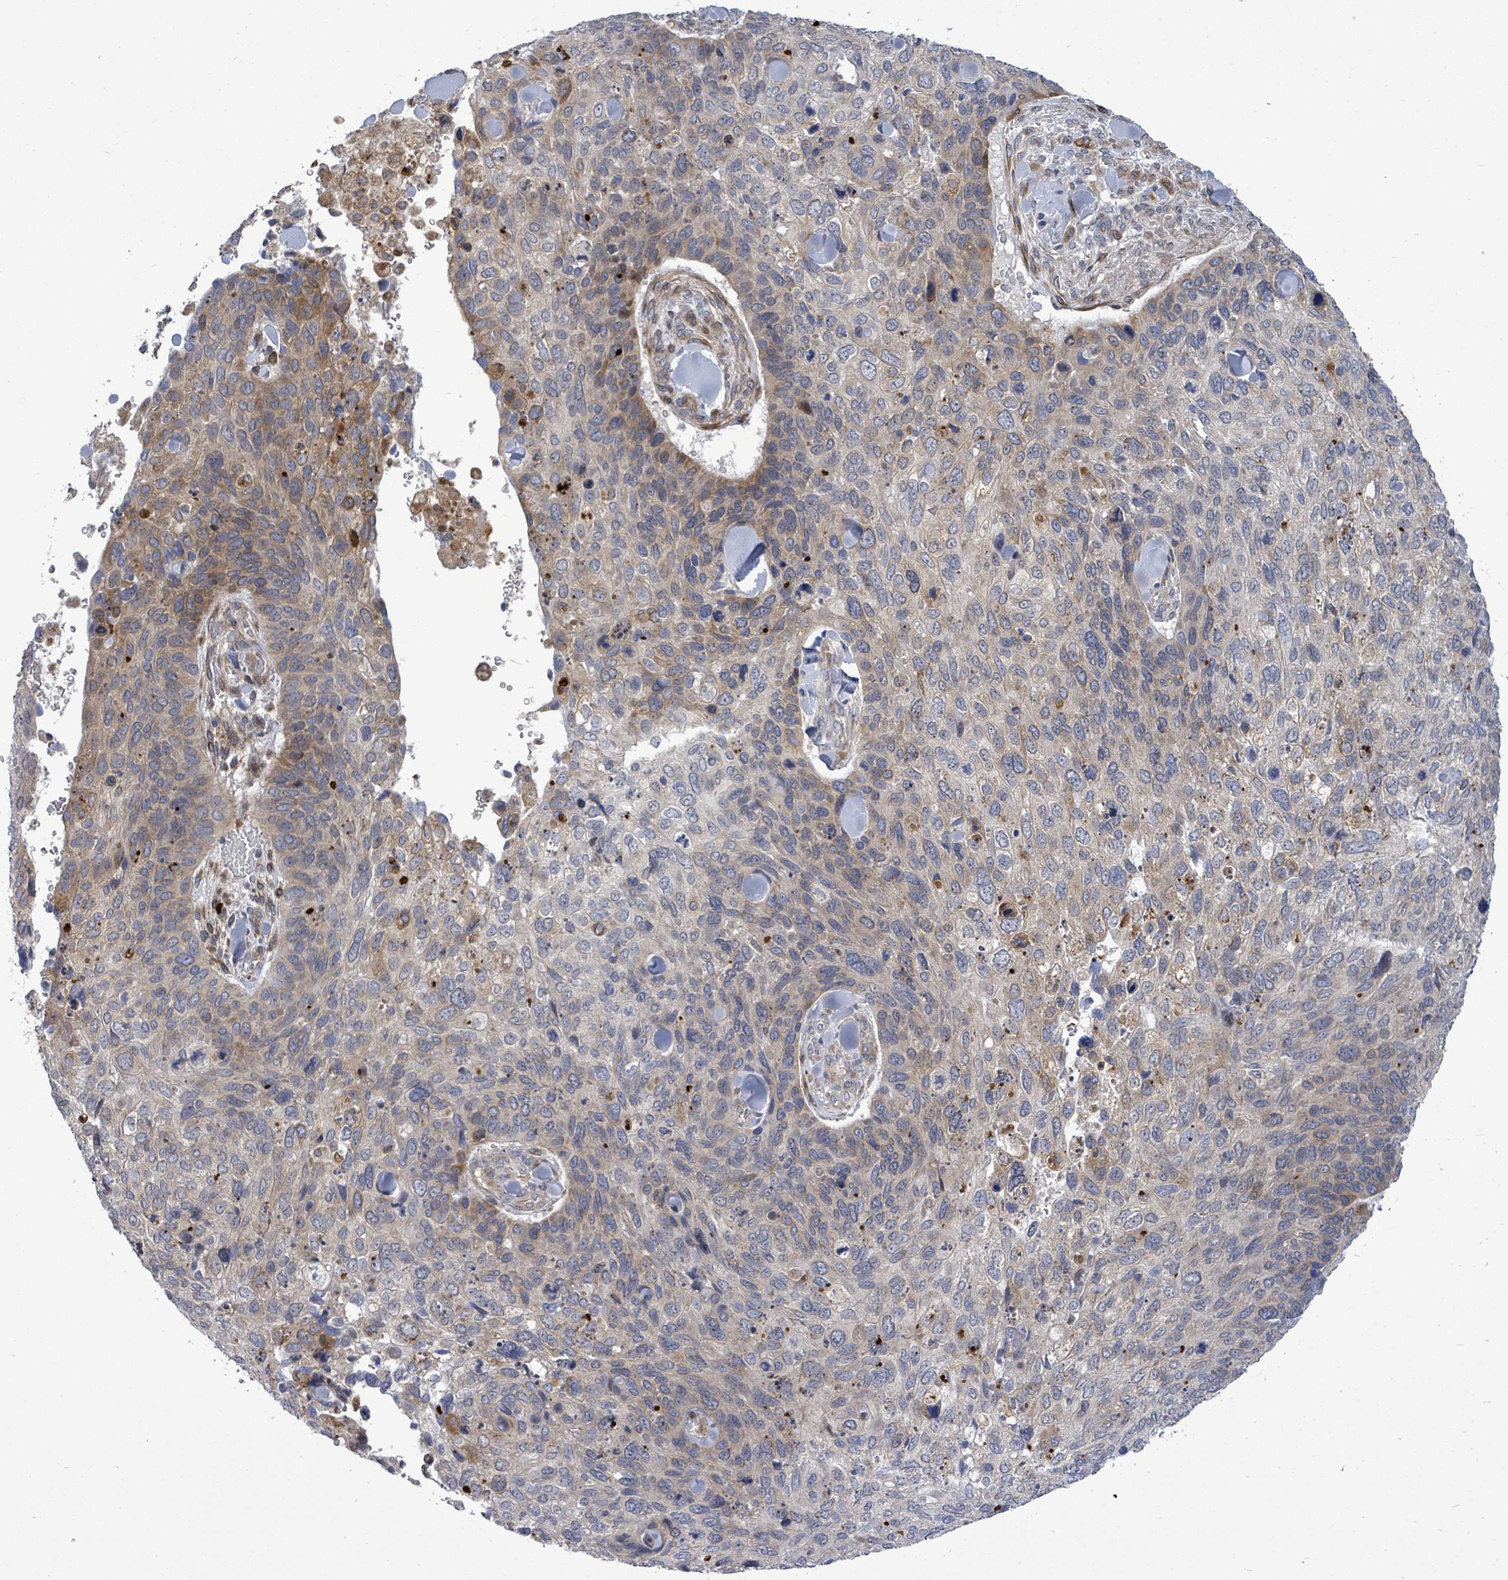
{"staining": {"intensity": "weak", "quantity": "<25%", "location": "cytoplasmic/membranous"}, "tissue": "skin cancer", "cell_type": "Tumor cells", "image_type": "cancer", "snomed": [{"axis": "morphology", "description": "Basal cell carcinoma"}, {"axis": "topography", "description": "Skin"}], "caption": "Skin cancer stained for a protein using immunohistochemistry displays no staining tumor cells.", "gene": "SAR1A", "patient": {"sex": "female", "age": 74}}